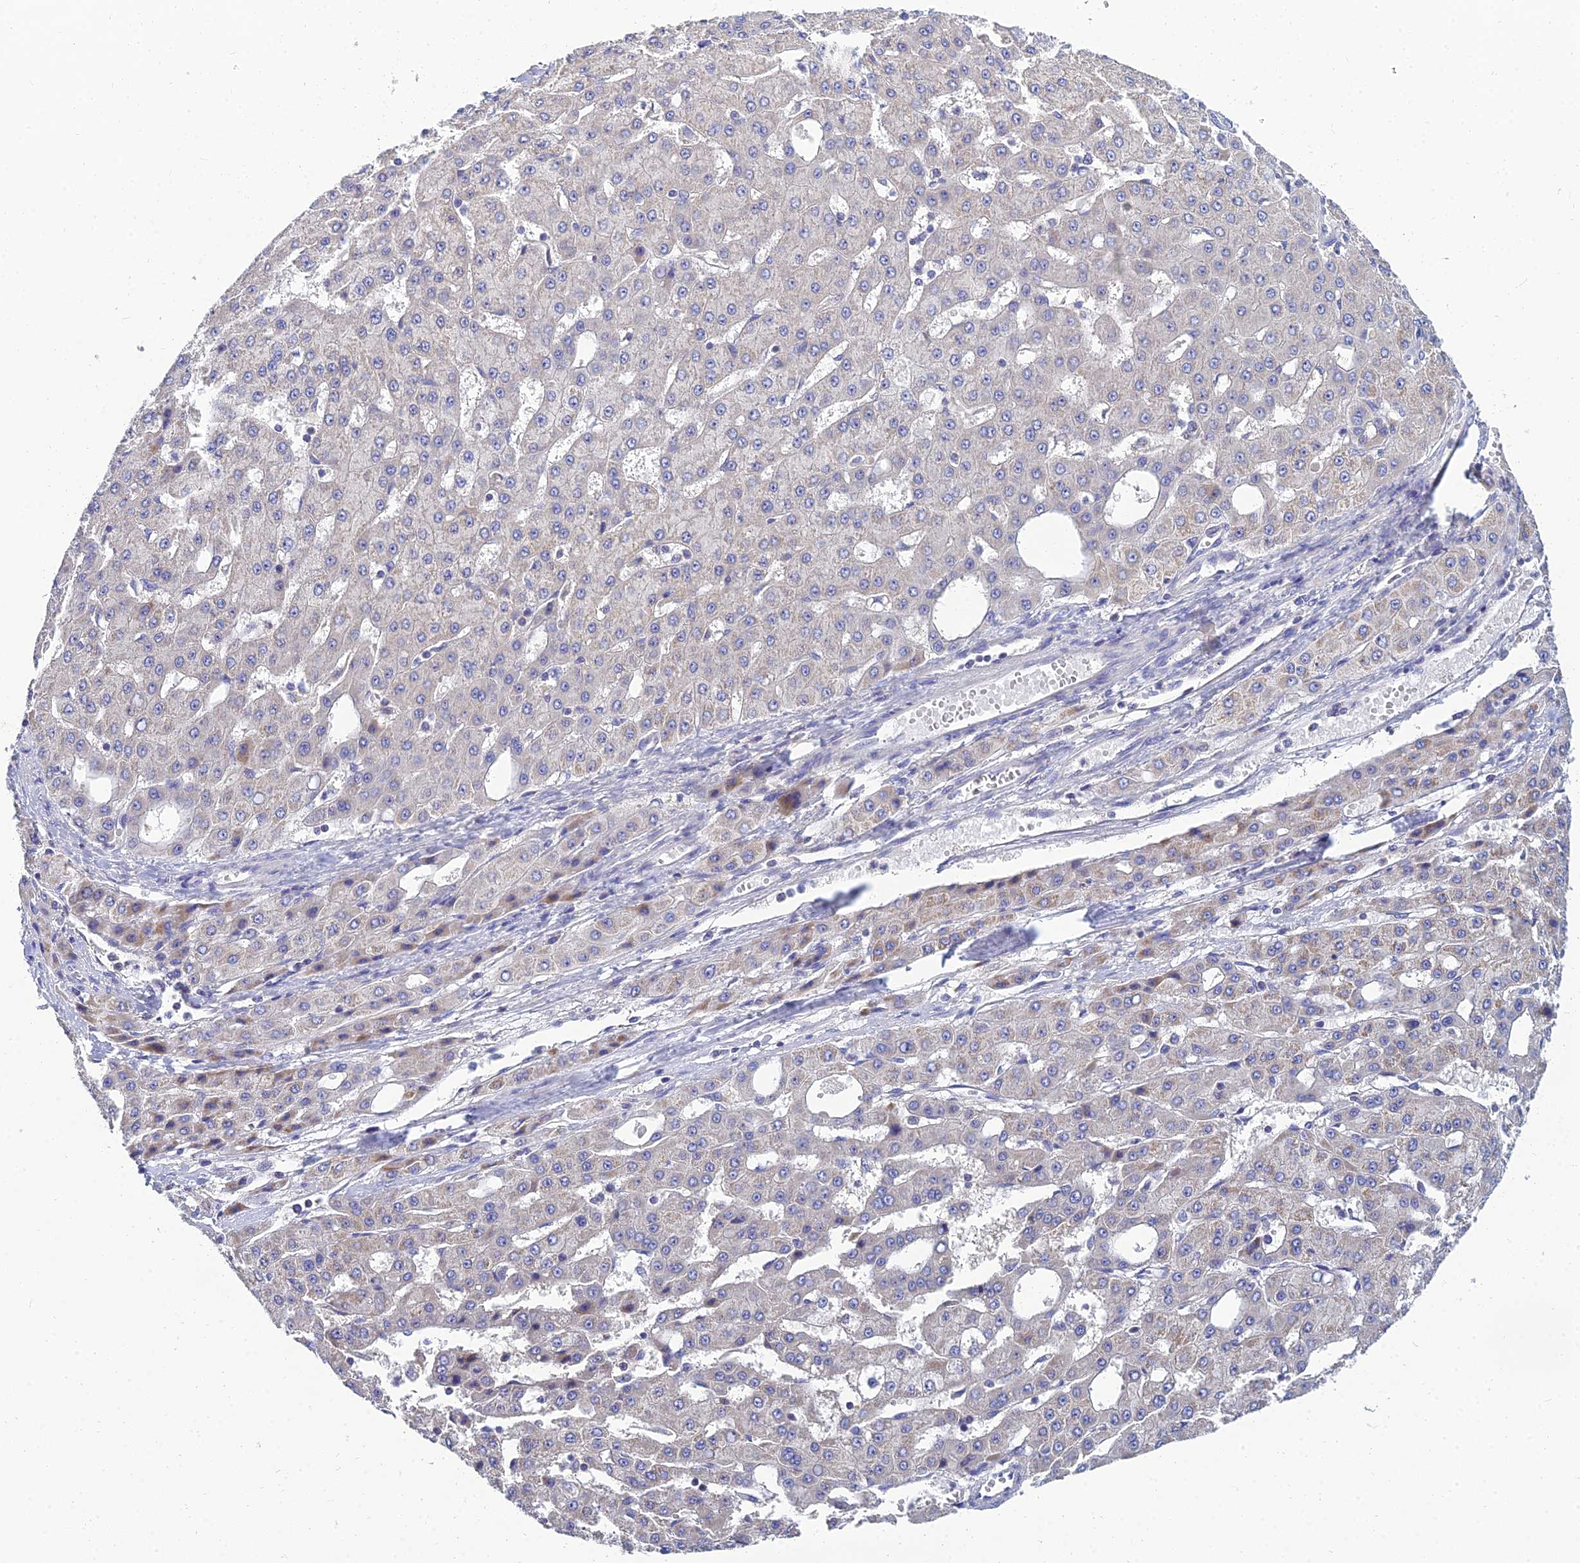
{"staining": {"intensity": "weak", "quantity": "<25%", "location": "cytoplasmic/membranous"}, "tissue": "liver cancer", "cell_type": "Tumor cells", "image_type": "cancer", "snomed": [{"axis": "morphology", "description": "Carcinoma, Hepatocellular, NOS"}, {"axis": "topography", "description": "Liver"}], "caption": "Tumor cells show no significant positivity in liver cancer (hepatocellular carcinoma).", "gene": "NPY", "patient": {"sex": "male", "age": 47}}